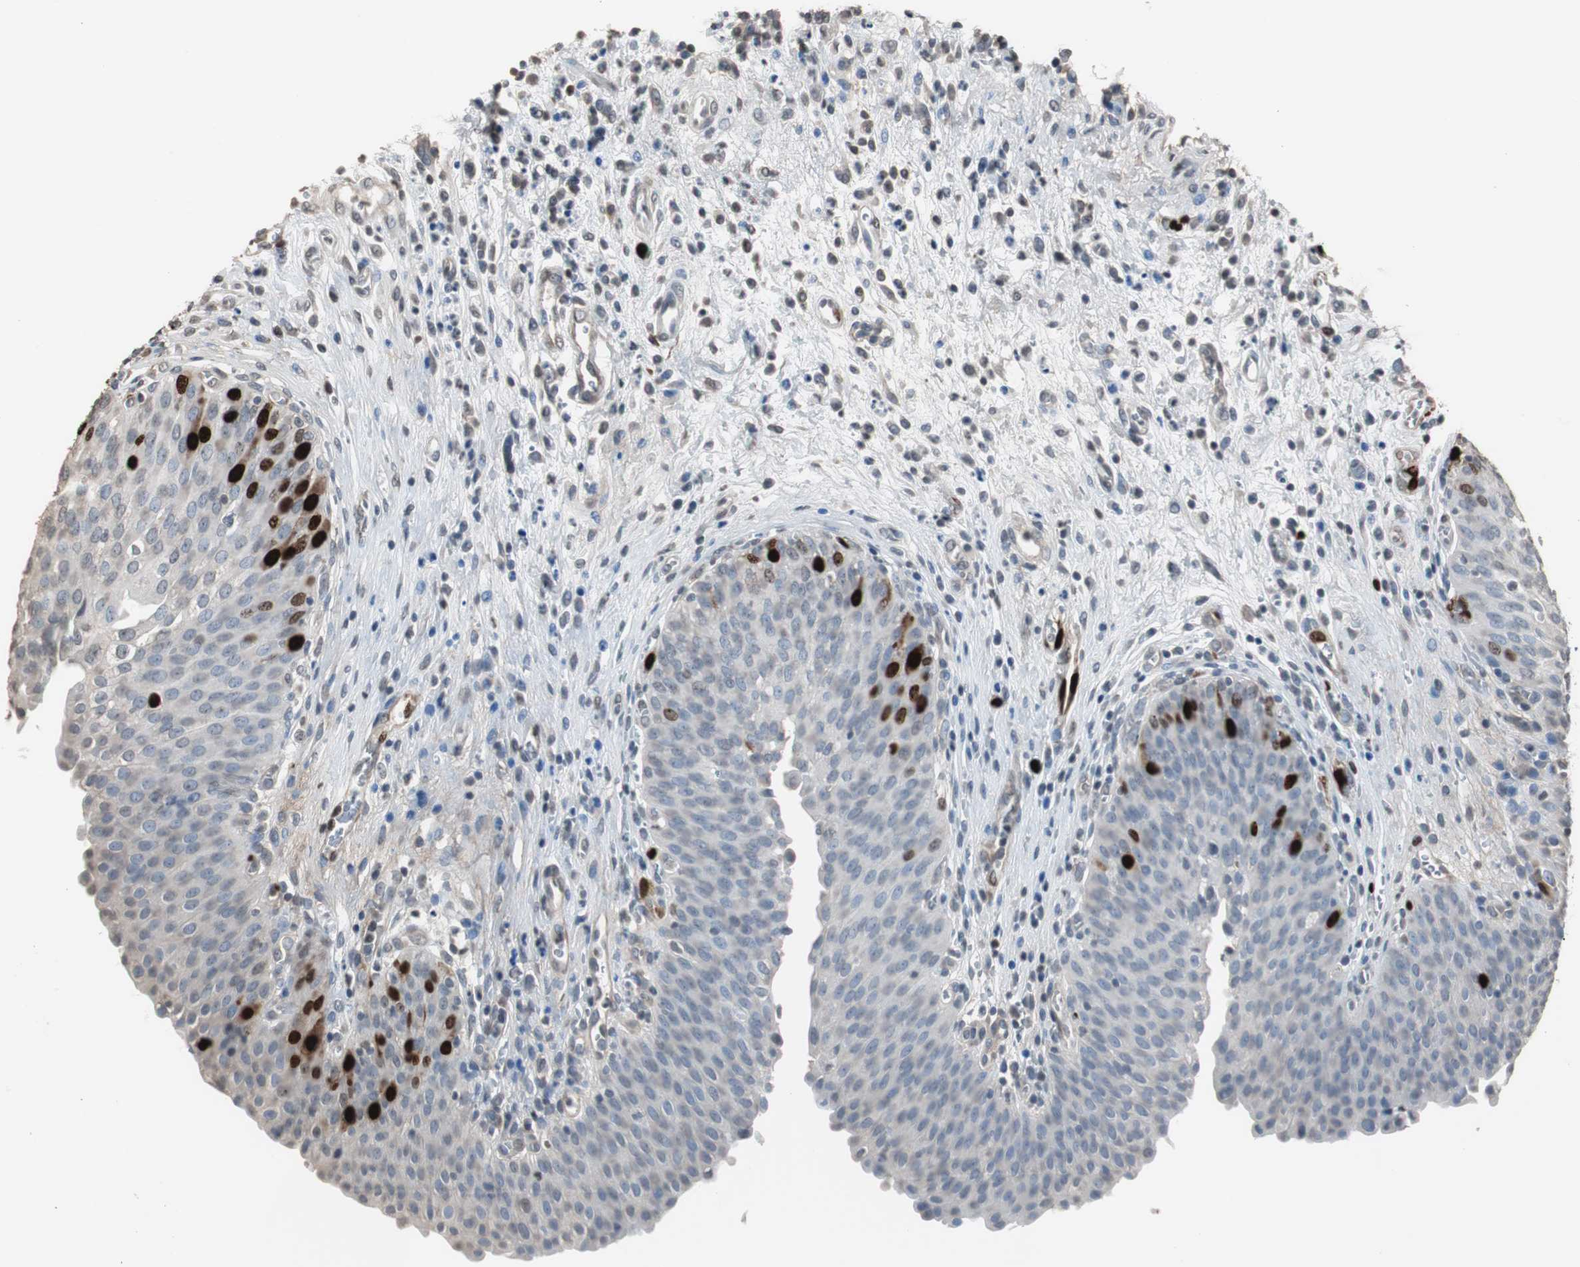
{"staining": {"intensity": "strong", "quantity": "<25%", "location": "cytoplasmic/membranous,nuclear"}, "tissue": "urinary bladder", "cell_type": "Urothelial cells", "image_type": "normal", "snomed": [{"axis": "morphology", "description": "Normal tissue, NOS"}, {"axis": "morphology", "description": "Dysplasia, NOS"}, {"axis": "topography", "description": "Urinary bladder"}], "caption": "Immunohistochemical staining of unremarkable human urinary bladder displays medium levels of strong cytoplasmic/membranous,nuclear staining in about <25% of urothelial cells. The staining is performed using DAB (3,3'-diaminobenzidine) brown chromogen to label protein expression. The nuclei are counter-stained blue using hematoxylin.", "gene": "TOP2A", "patient": {"sex": "male", "age": 35}}